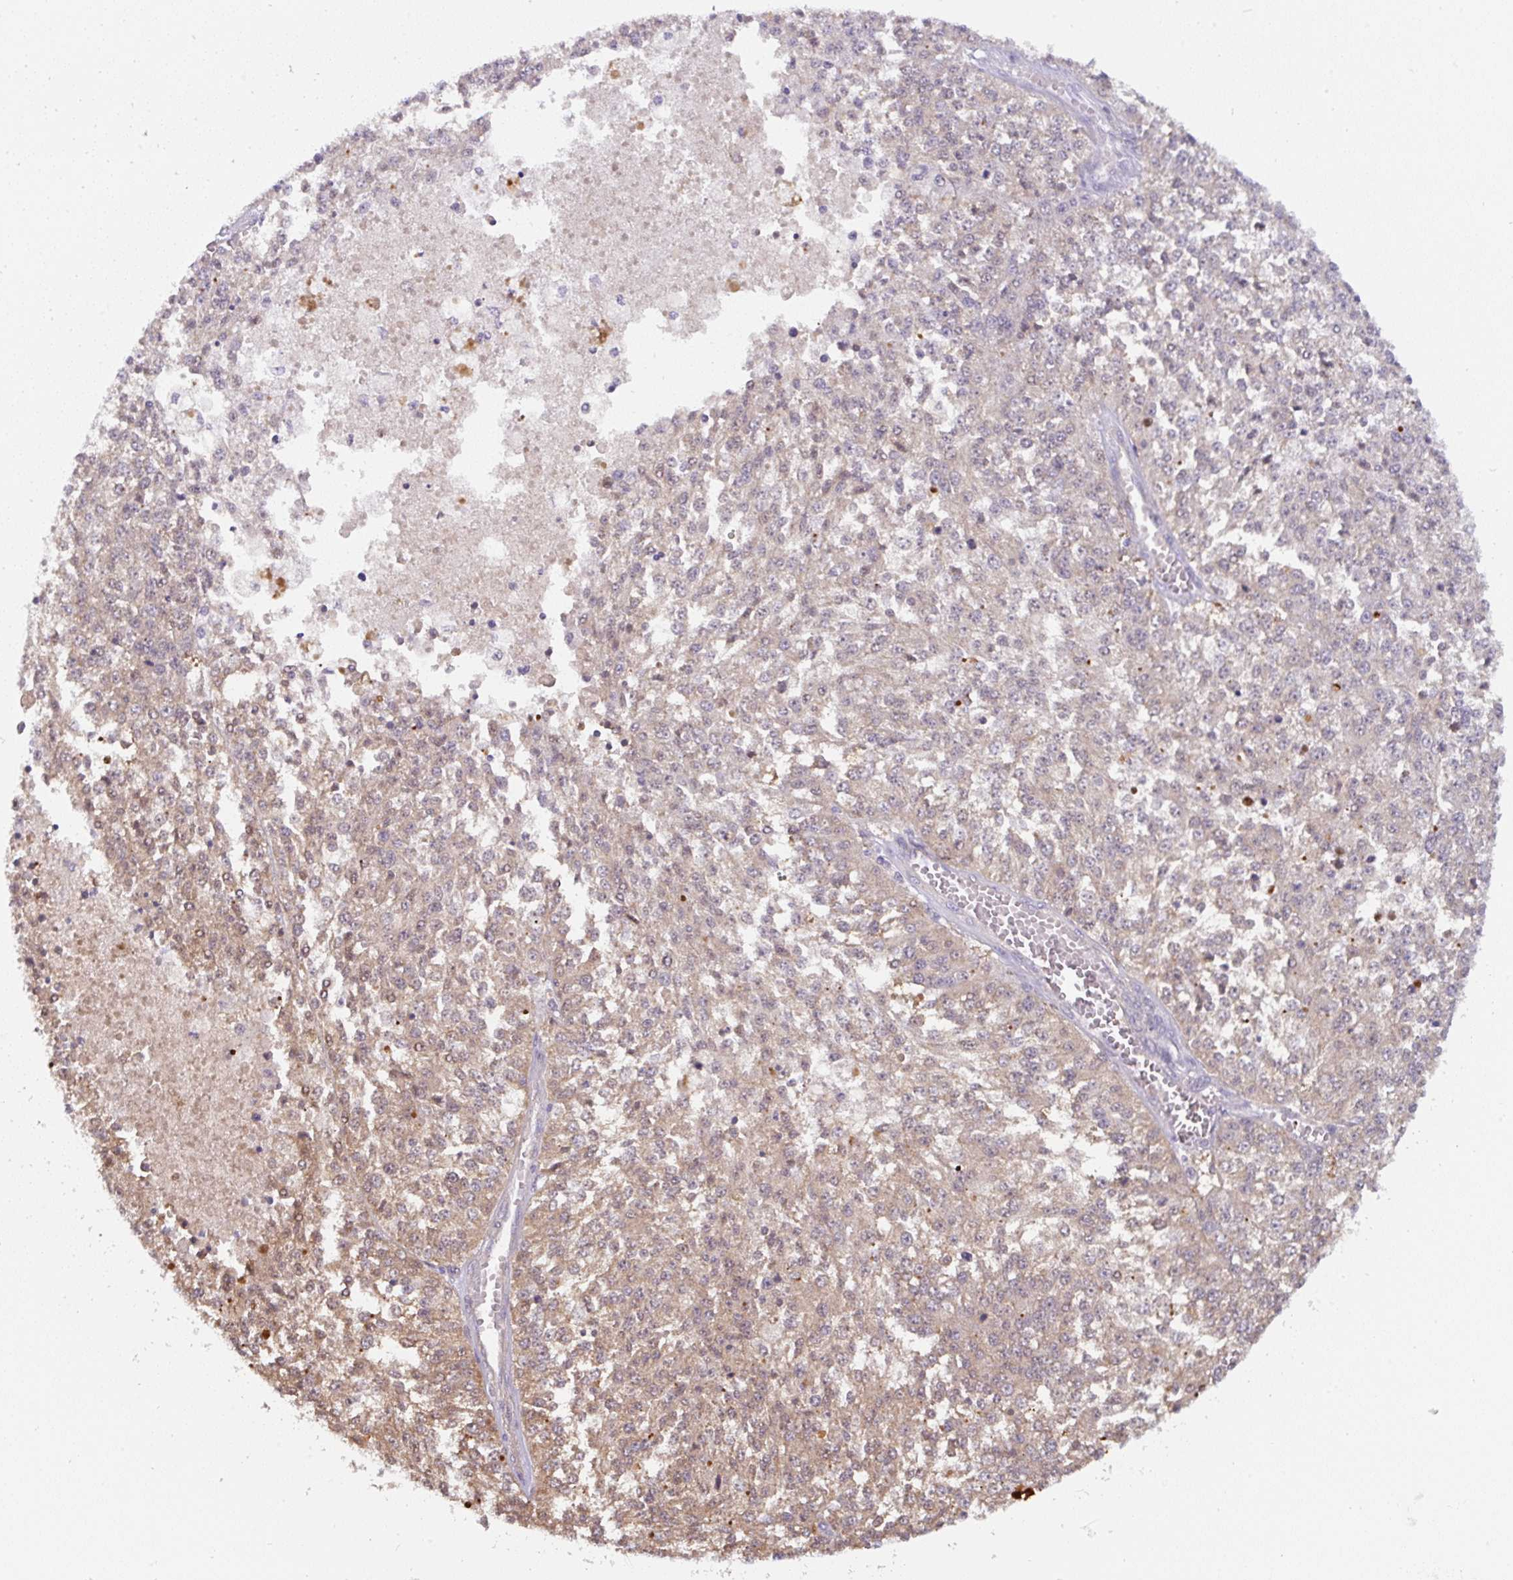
{"staining": {"intensity": "moderate", "quantity": "25%-75%", "location": "cytoplasmic/membranous"}, "tissue": "melanoma", "cell_type": "Tumor cells", "image_type": "cancer", "snomed": [{"axis": "morphology", "description": "Malignant melanoma, NOS"}, {"axis": "topography", "description": "Skin"}], "caption": "There is medium levels of moderate cytoplasmic/membranous expression in tumor cells of melanoma, as demonstrated by immunohistochemical staining (brown color).", "gene": "ST13", "patient": {"sex": "female", "age": 64}}